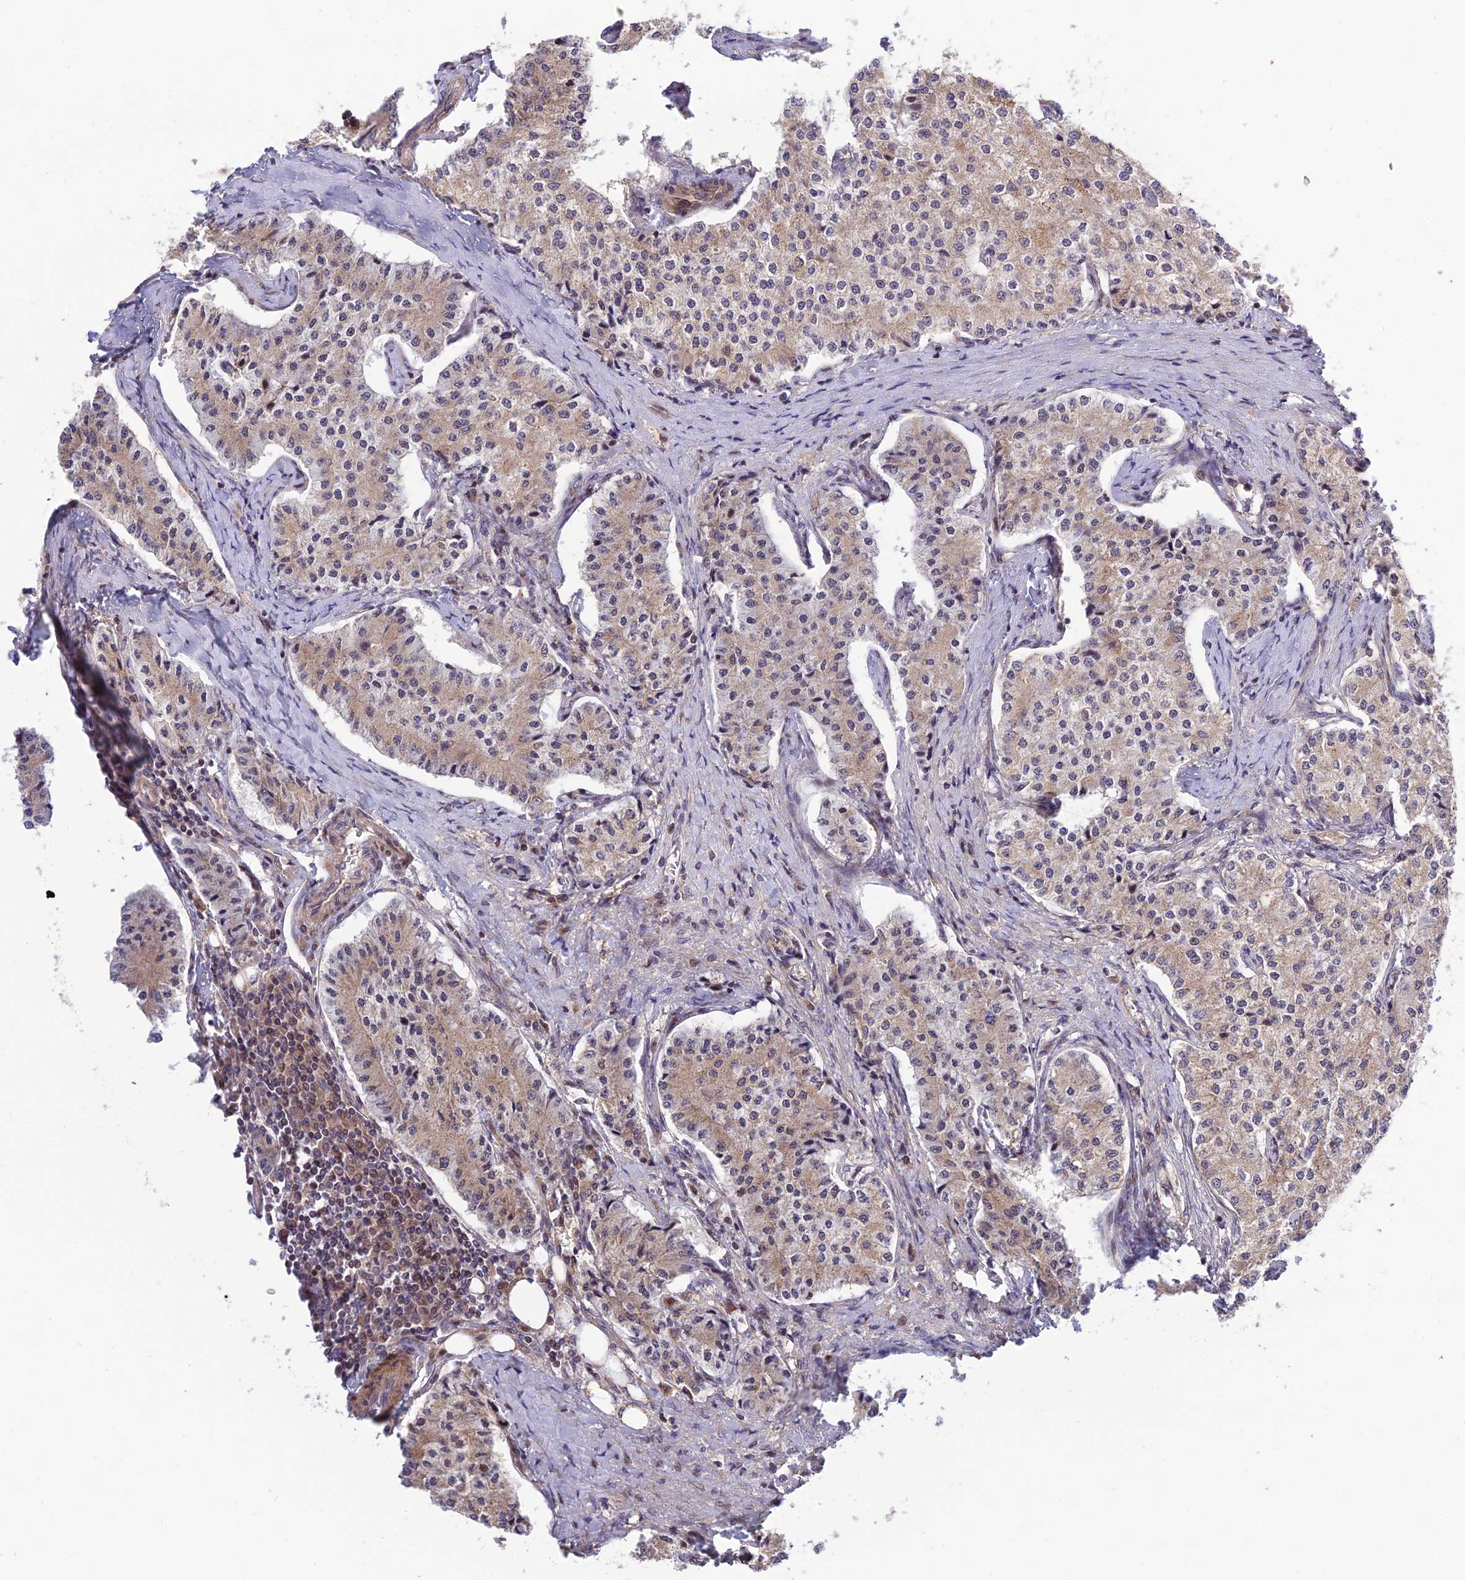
{"staining": {"intensity": "moderate", "quantity": ">75%", "location": "cytoplasmic/membranous"}, "tissue": "carcinoid", "cell_type": "Tumor cells", "image_type": "cancer", "snomed": [{"axis": "morphology", "description": "Carcinoid, malignant, NOS"}, {"axis": "topography", "description": "Colon"}], "caption": "About >75% of tumor cells in carcinoid demonstrate moderate cytoplasmic/membranous protein expression as visualized by brown immunohistochemical staining.", "gene": "PLEKHG2", "patient": {"sex": "female", "age": 52}}